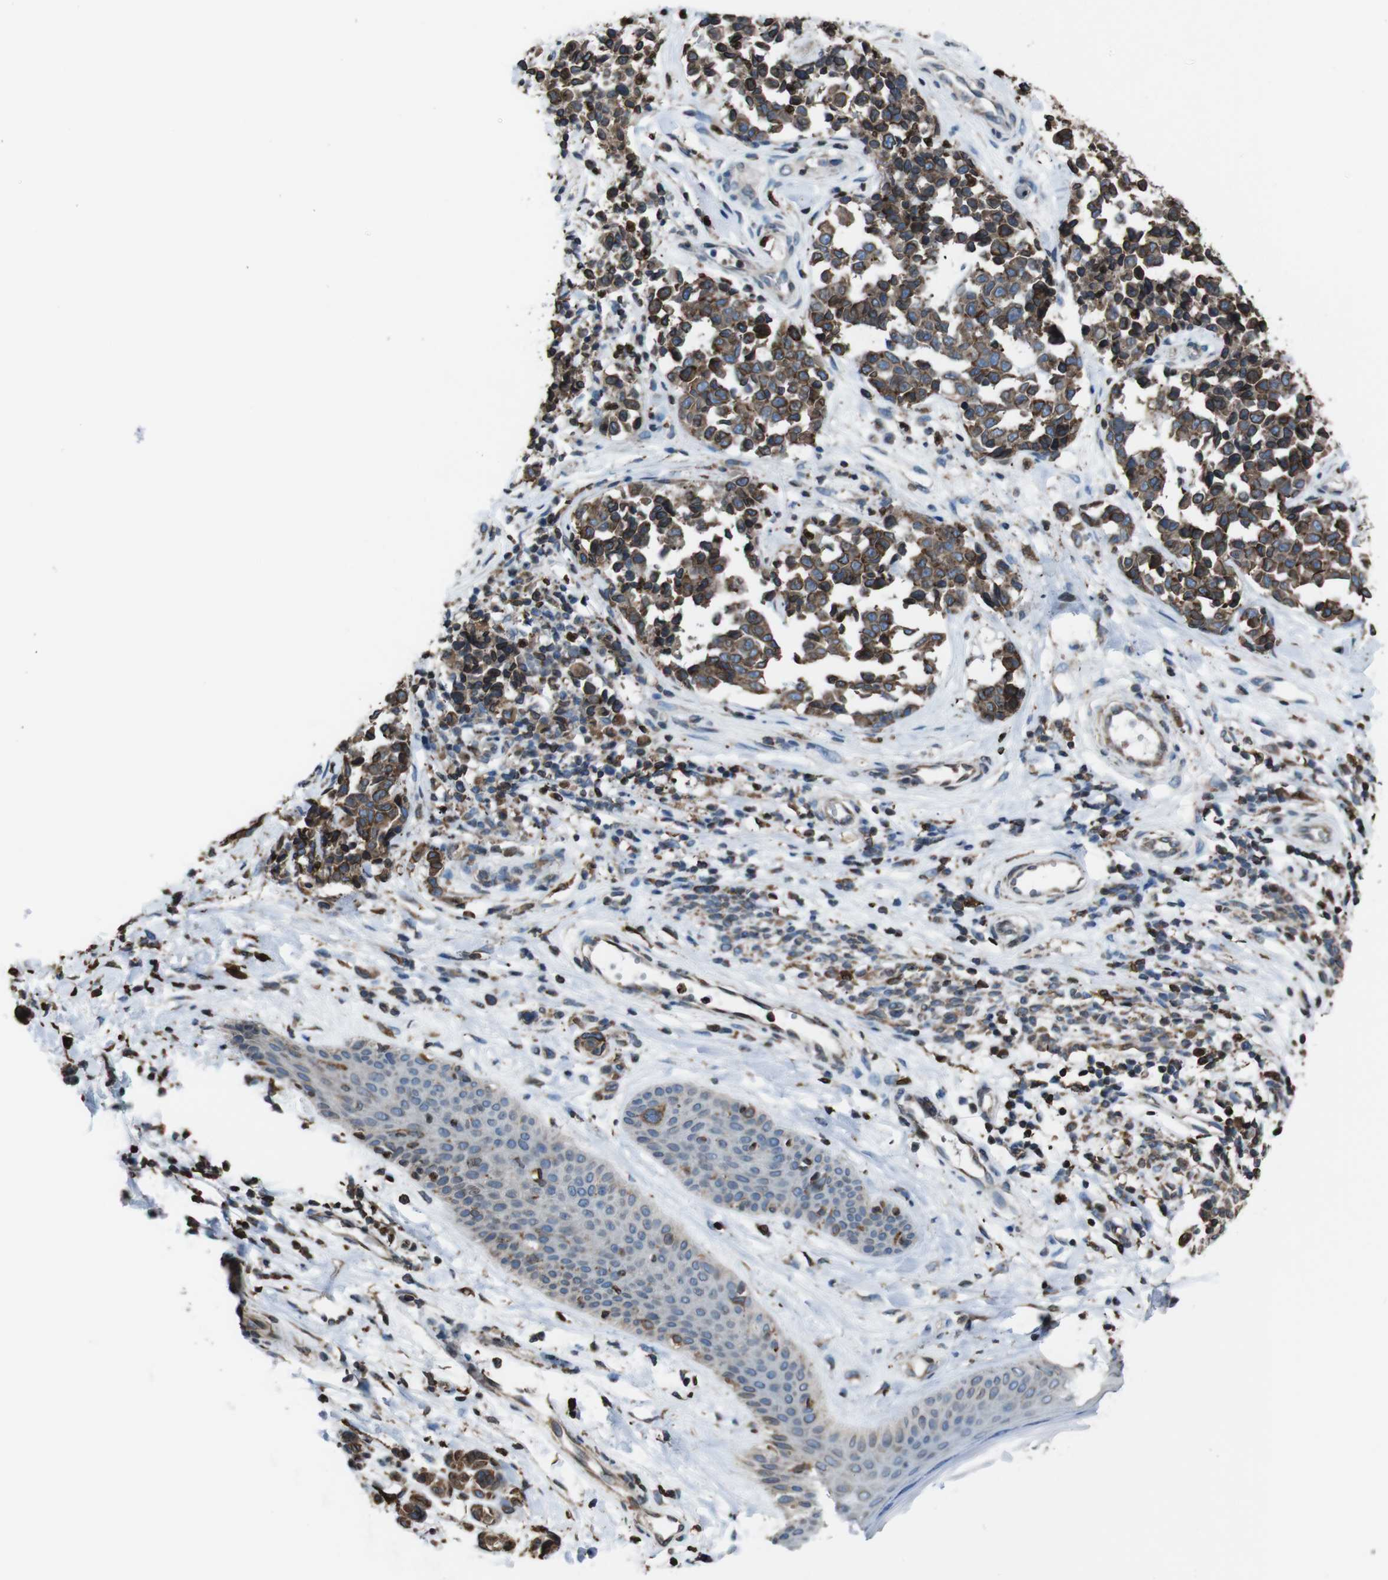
{"staining": {"intensity": "moderate", "quantity": ">75%", "location": "cytoplasmic/membranous"}, "tissue": "melanoma", "cell_type": "Tumor cells", "image_type": "cancer", "snomed": [{"axis": "morphology", "description": "Malignant melanoma, NOS"}, {"axis": "topography", "description": "Skin"}], "caption": "Protein staining of malignant melanoma tissue demonstrates moderate cytoplasmic/membranous staining in about >75% of tumor cells. (Stains: DAB (3,3'-diaminobenzidine) in brown, nuclei in blue, Microscopy: brightfield microscopy at high magnification).", "gene": "APMAP", "patient": {"sex": "female", "age": 64}}